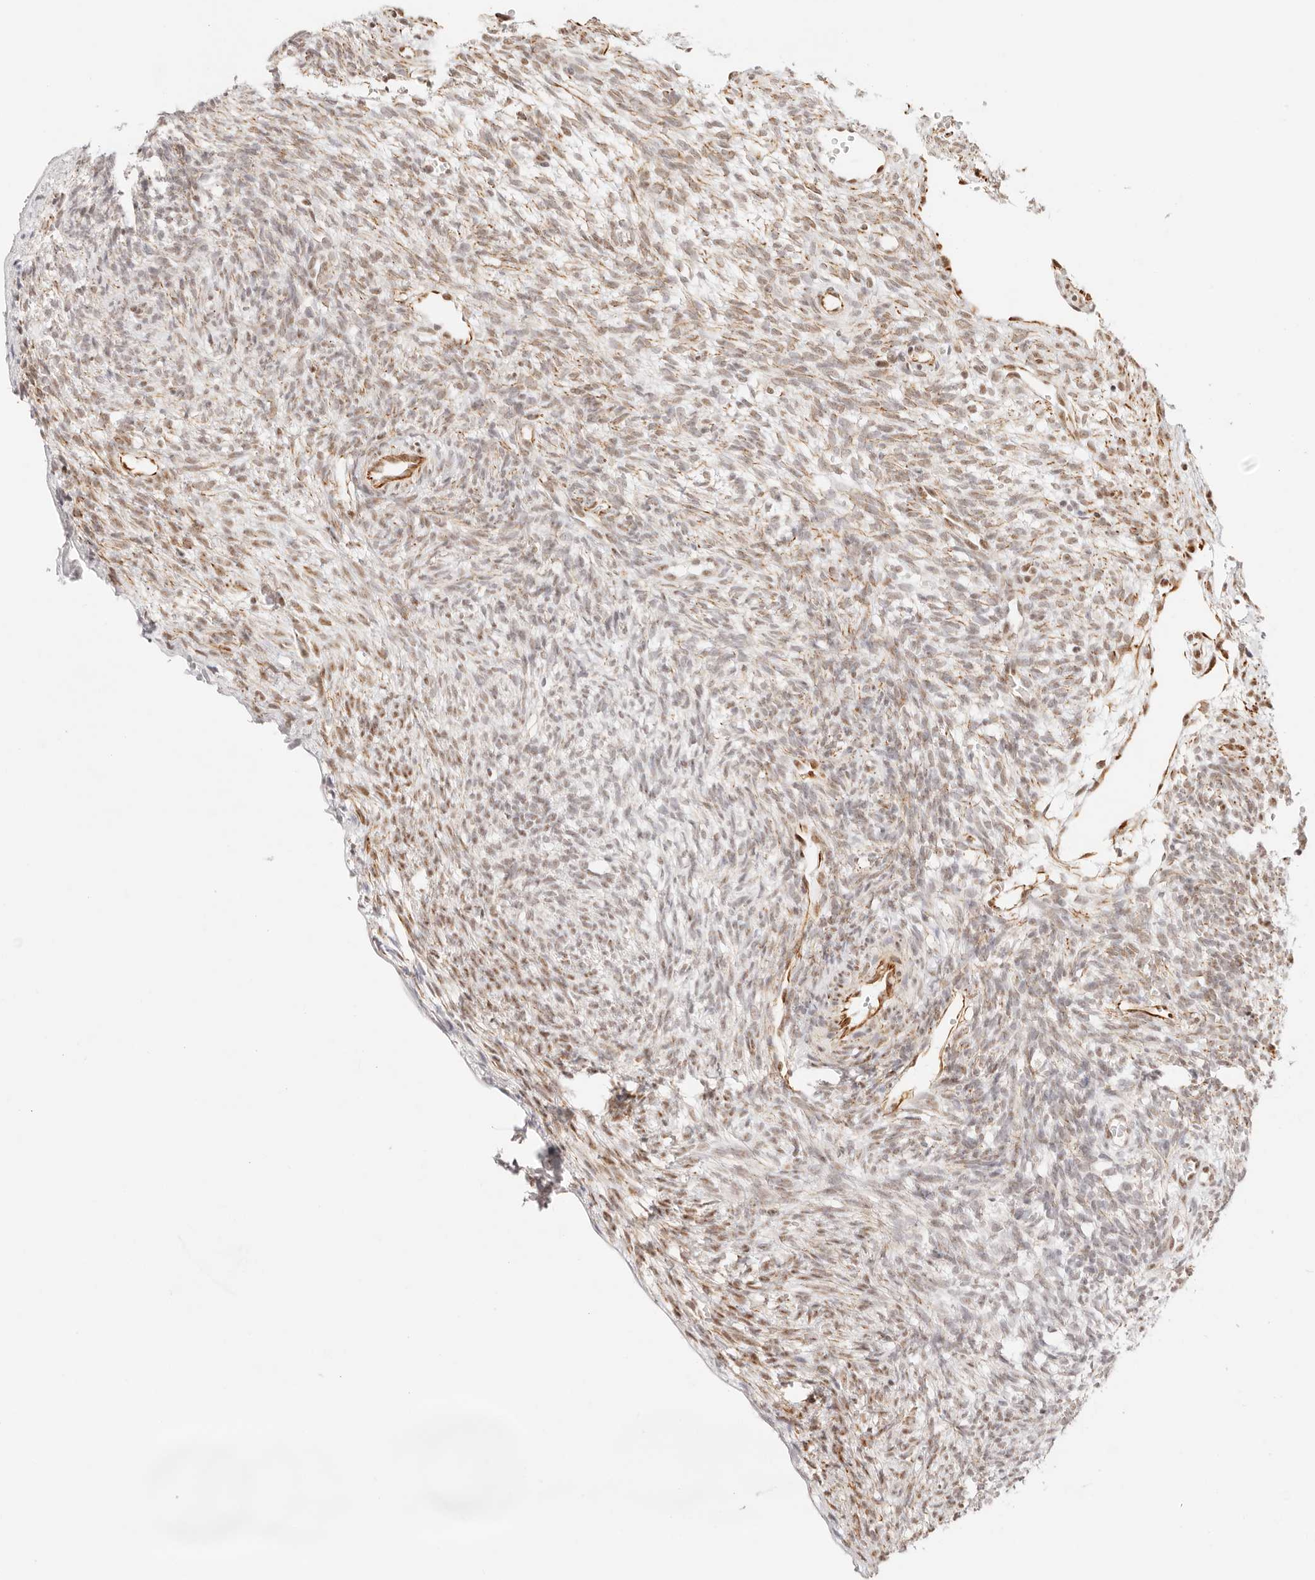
{"staining": {"intensity": "negative", "quantity": "none", "location": "none"}, "tissue": "ovary", "cell_type": "Follicle cells", "image_type": "normal", "snomed": [{"axis": "morphology", "description": "Normal tissue, NOS"}, {"axis": "topography", "description": "Ovary"}], "caption": "DAB (3,3'-diaminobenzidine) immunohistochemical staining of benign human ovary reveals no significant staining in follicle cells.", "gene": "ZC3H11A", "patient": {"sex": "female", "age": 34}}